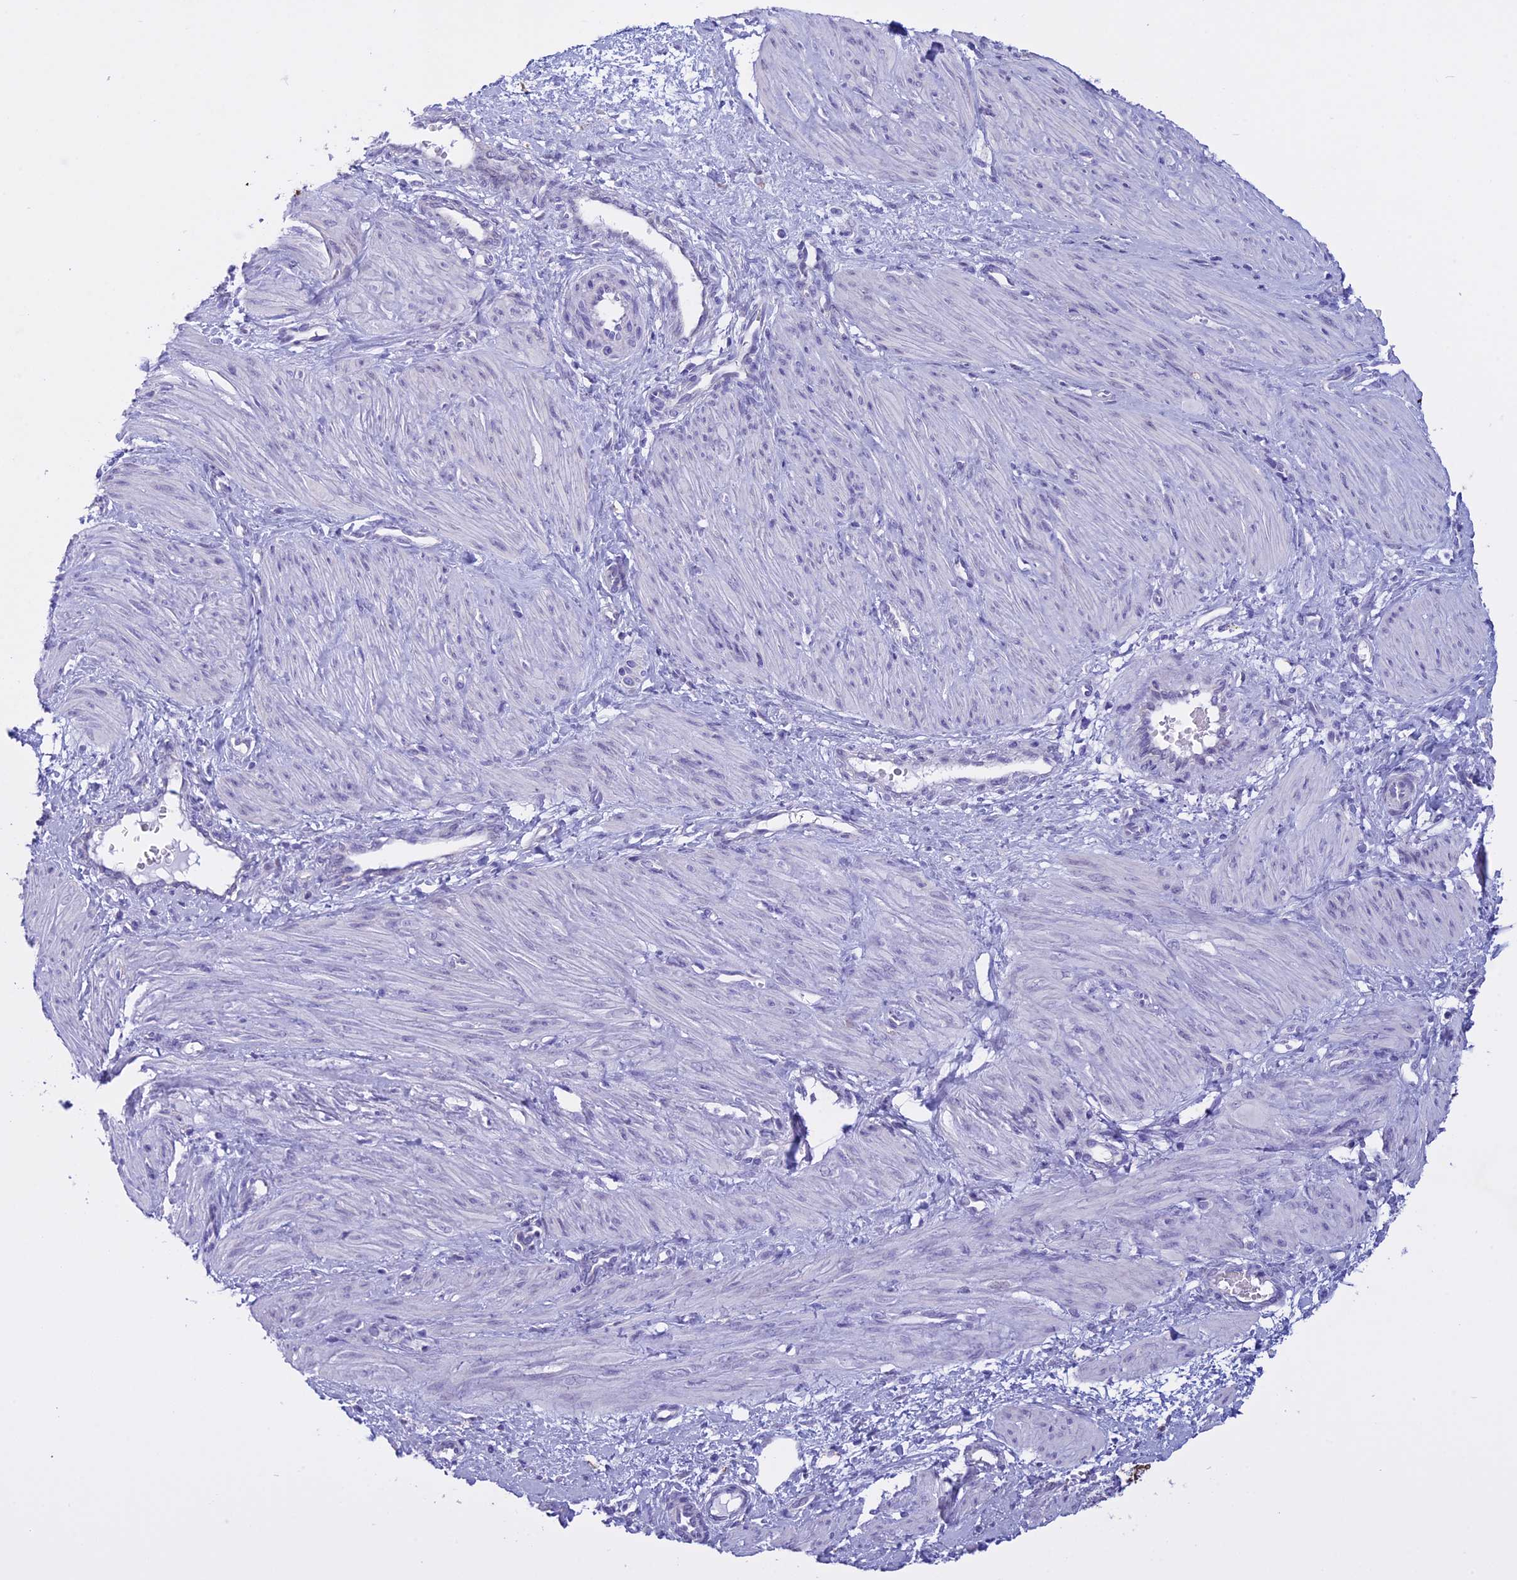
{"staining": {"intensity": "negative", "quantity": "none", "location": "none"}, "tissue": "smooth muscle", "cell_type": "Smooth muscle cells", "image_type": "normal", "snomed": [{"axis": "morphology", "description": "Normal tissue, NOS"}, {"axis": "topography", "description": "Endometrium"}], "caption": "Protein analysis of unremarkable smooth muscle exhibits no significant expression in smooth muscle cells. (Immunohistochemistry (ihc), brightfield microscopy, high magnification).", "gene": "LHFPL2", "patient": {"sex": "female", "age": 33}}